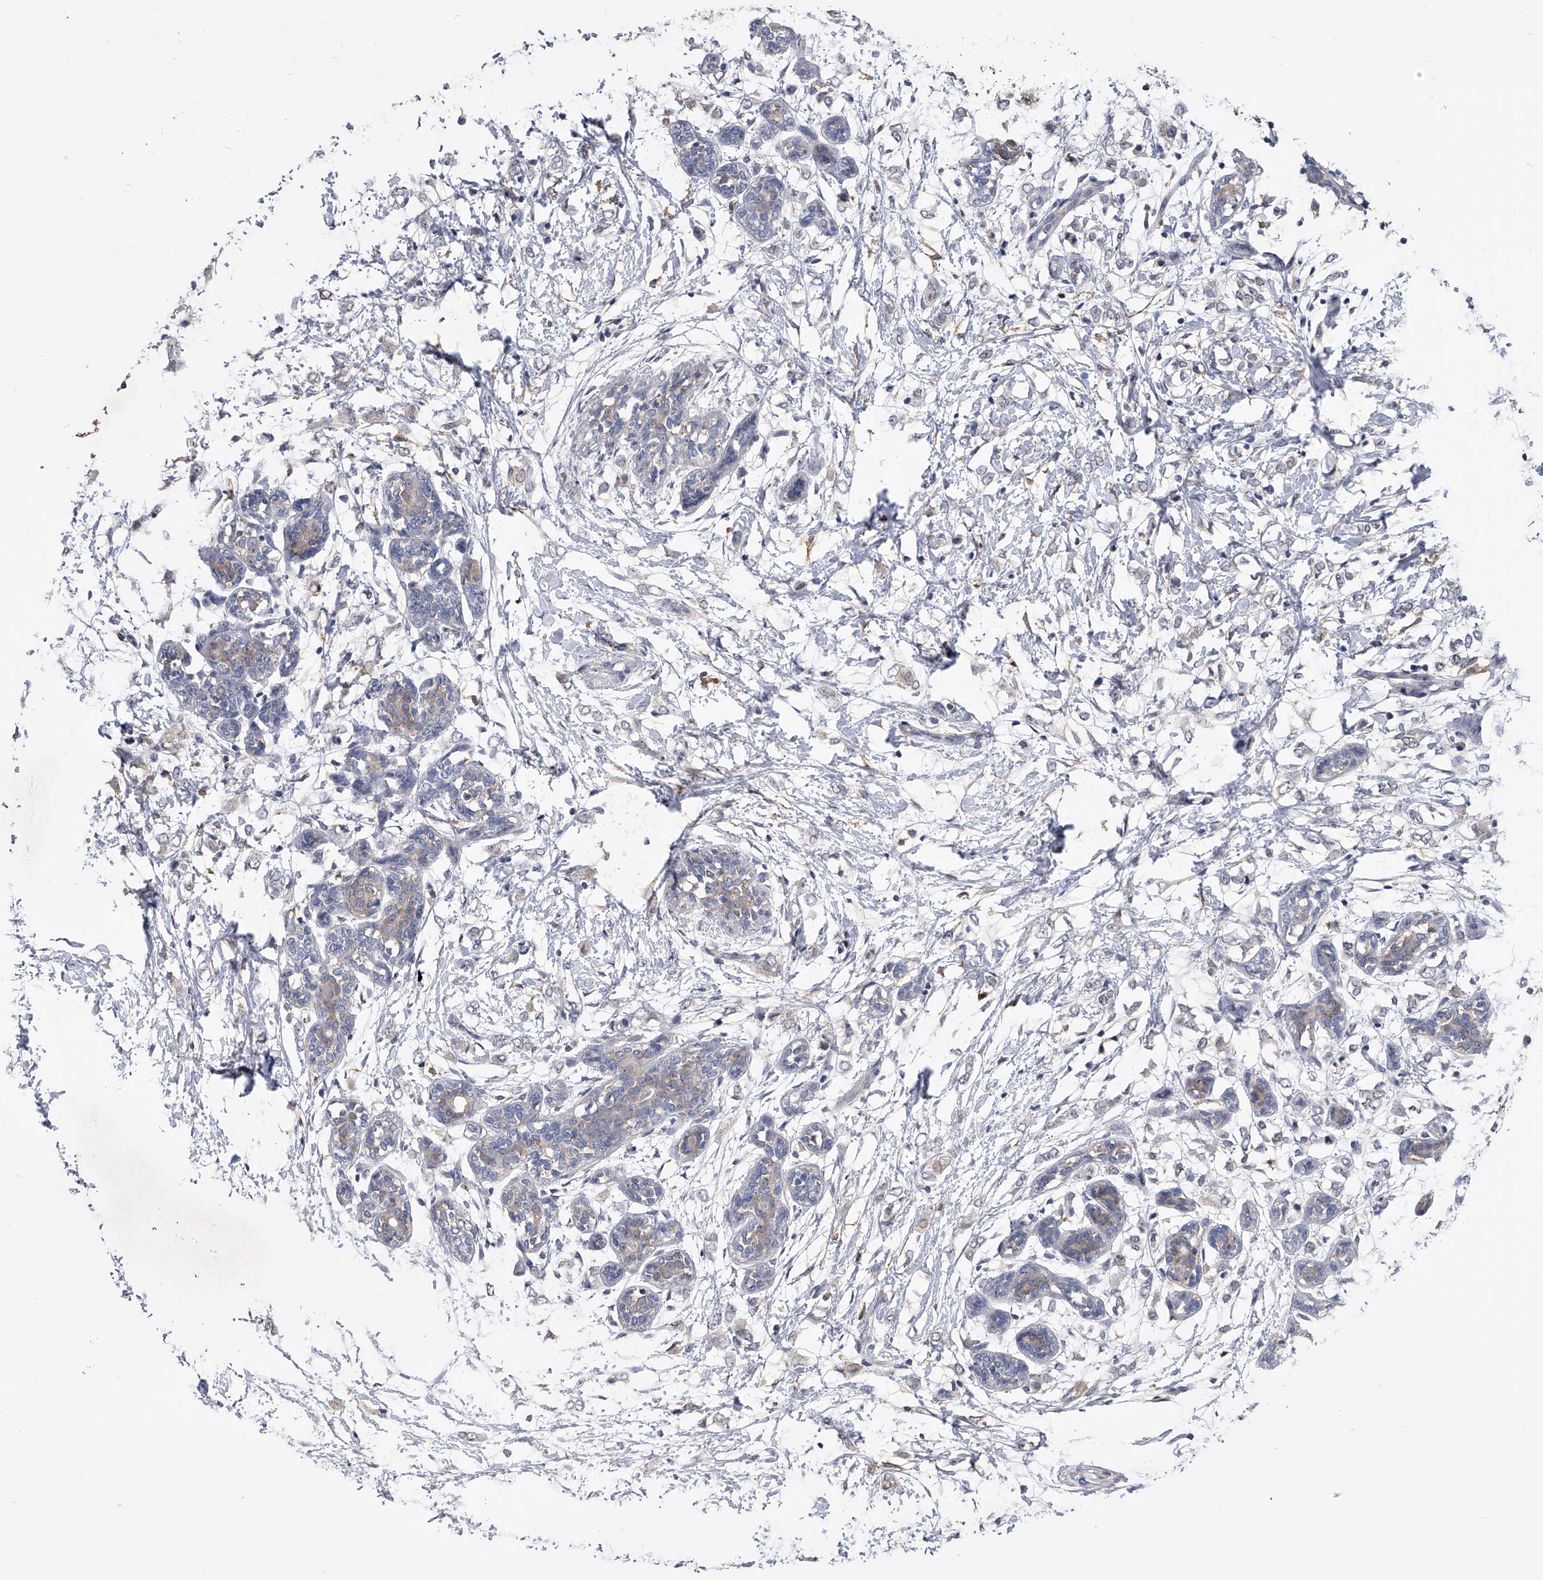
{"staining": {"intensity": "negative", "quantity": "none", "location": "none"}, "tissue": "breast cancer", "cell_type": "Tumor cells", "image_type": "cancer", "snomed": [{"axis": "morphology", "description": "Normal tissue, NOS"}, {"axis": "morphology", "description": "Lobular carcinoma"}, {"axis": "topography", "description": "Breast"}], "caption": "This image is of lobular carcinoma (breast) stained with IHC to label a protein in brown with the nuclei are counter-stained blue. There is no expression in tumor cells. The staining is performed using DAB (3,3'-diaminobenzidine) brown chromogen with nuclei counter-stained in using hematoxylin.", "gene": "MAP4K3", "patient": {"sex": "female", "age": 47}}